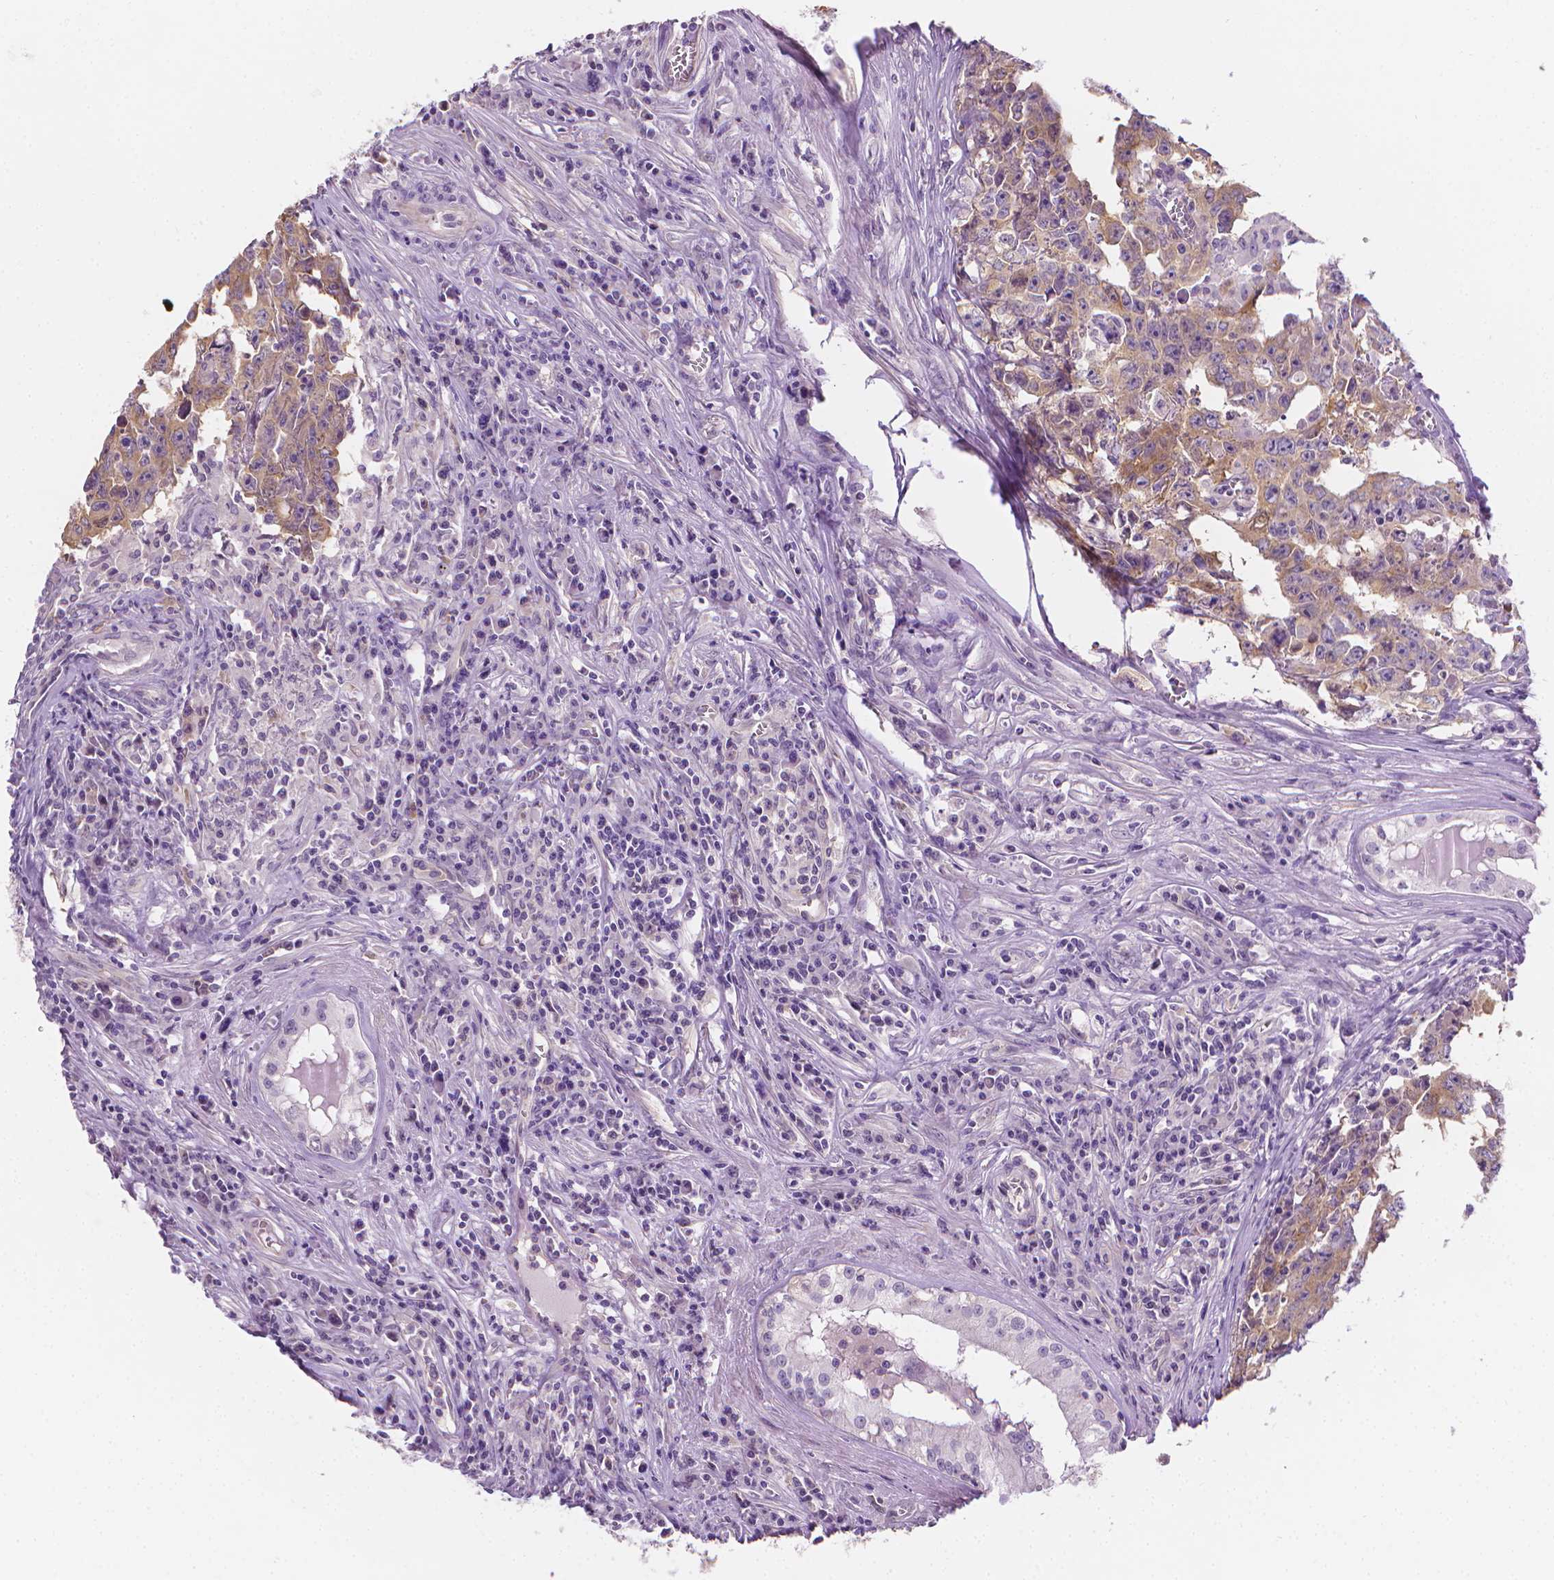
{"staining": {"intensity": "negative", "quantity": "none", "location": "none"}, "tissue": "testis cancer", "cell_type": "Tumor cells", "image_type": "cancer", "snomed": [{"axis": "morphology", "description": "Carcinoma, Embryonal, NOS"}, {"axis": "topography", "description": "Testis"}], "caption": "Immunohistochemical staining of human testis cancer (embryonal carcinoma) shows no significant expression in tumor cells. The staining was performed using DAB (3,3'-diaminobenzidine) to visualize the protein expression in brown, while the nuclei were stained in blue with hematoxylin (Magnification: 20x).", "gene": "FASN", "patient": {"sex": "male", "age": 22}}